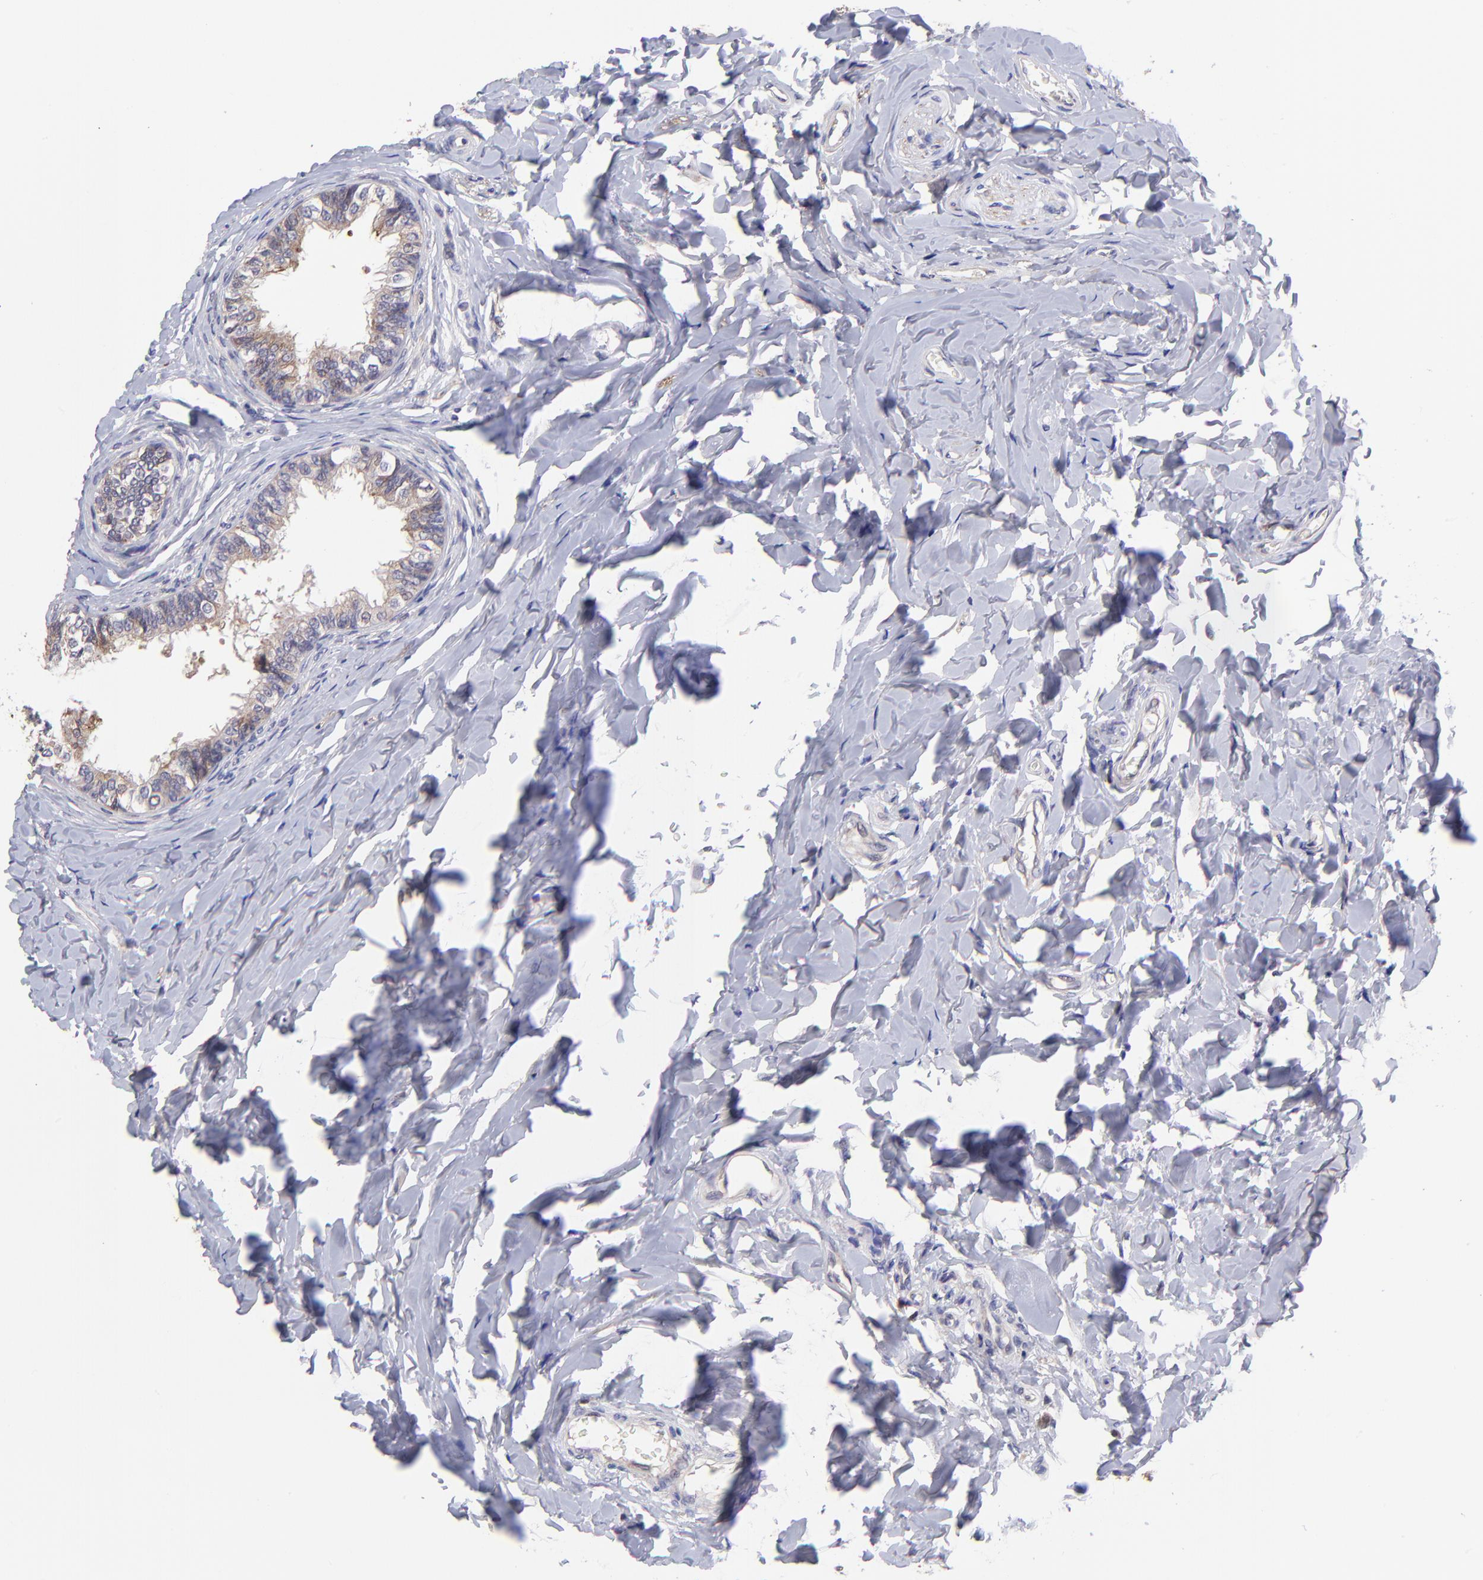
{"staining": {"intensity": "moderate", "quantity": ">75%", "location": "cytoplasmic/membranous"}, "tissue": "epididymis", "cell_type": "Glandular cells", "image_type": "normal", "snomed": [{"axis": "morphology", "description": "Normal tissue, NOS"}, {"axis": "topography", "description": "Soft tissue"}, {"axis": "topography", "description": "Epididymis"}], "caption": "Epididymis stained with IHC shows moderate cytoplasmic/membranous positivity in about >75% of glandular cells.", "gene": "NSF", "patient": {"sex": "male", "age": 26}}